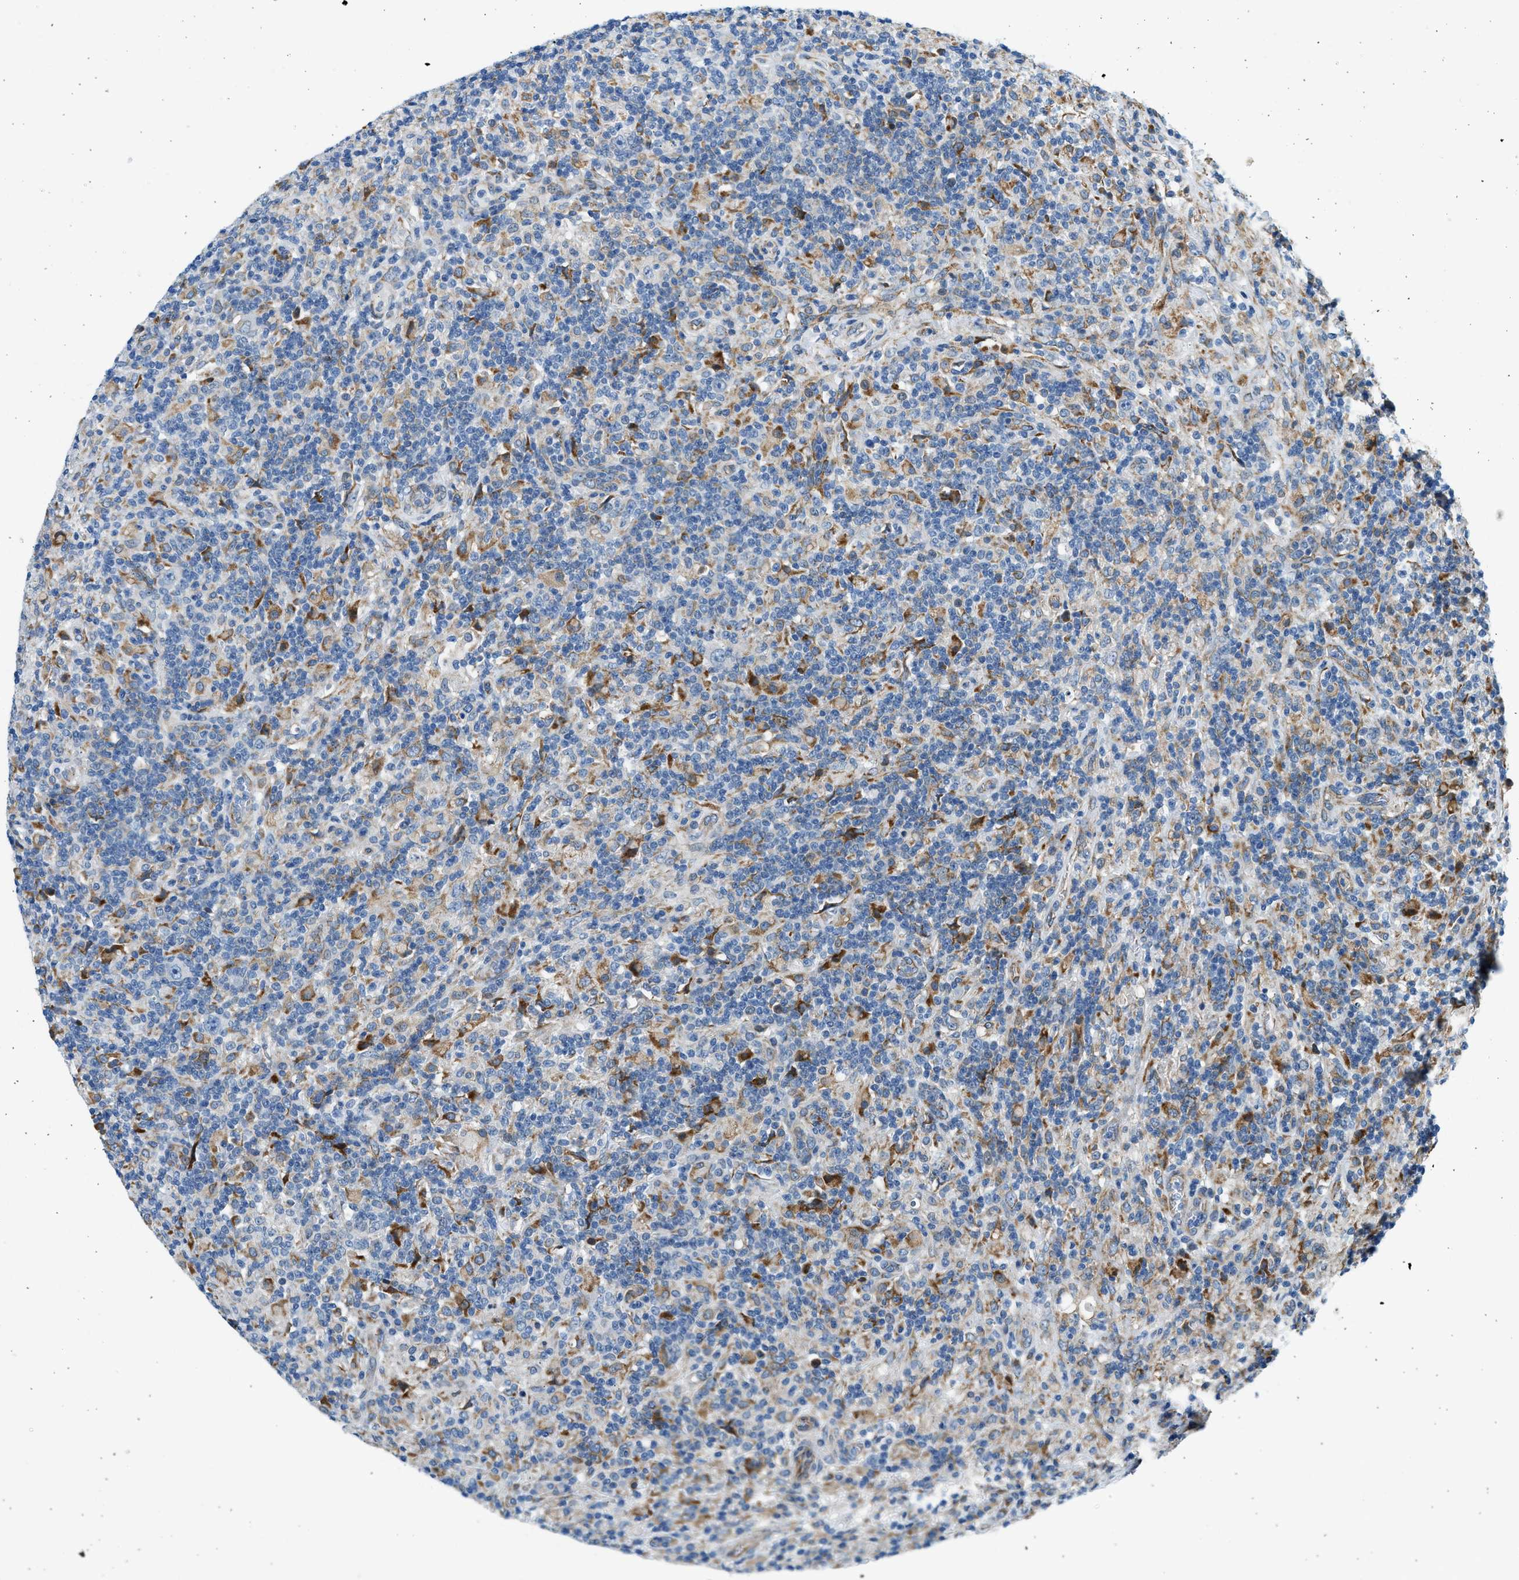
{"staining": {"intensity": "negative", "quantity": "none", "location": "none"}, "tissue": "lymphoma", "cell_type": "Tumor cells", "image_type": "cancer", "snomed": [{"axis": "morphology", "description": "Hodgkin's disease, NOS"}, {"axis": "topography", "description": "Lymph node"}], "caption": "Tumor cells are negative for brown protein staining in Hodgkin's disease. (Stains: DAB (3,3'-diaminobenzidine) IHC with hematoxylin counter stain, Microscopy: brightfield microscopy at high magnification).", "gene": "CNTN6", "patient": {"sex": "male", "age": 70}}